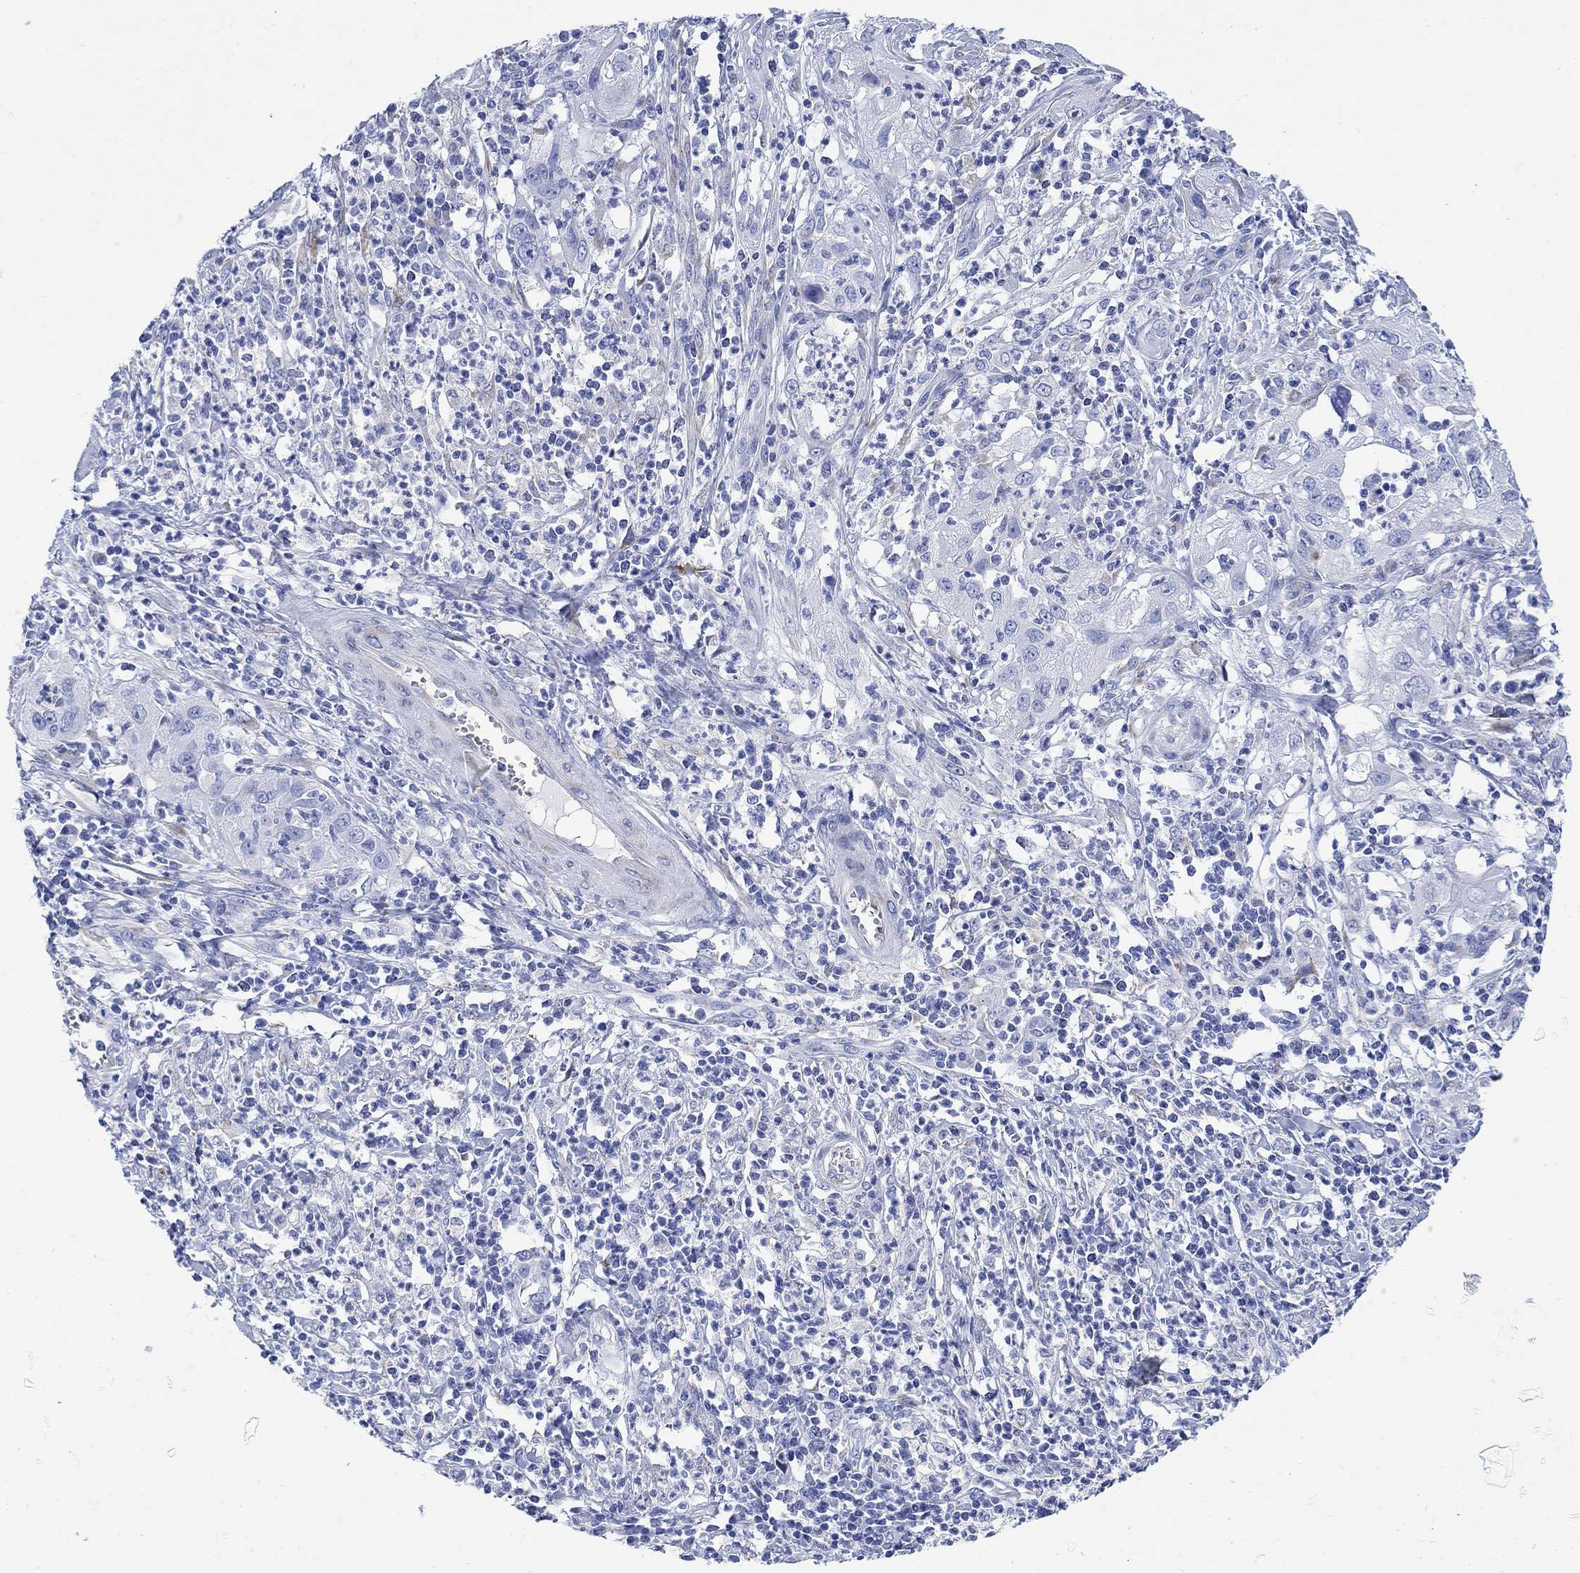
{"staining": {"intensity": "negative", "quantity": "none", "location": "none"}, "tissue": "cervical cancer", "cell_type": "Tumor cells", "image_type": "cancer", "snomed": [{"axis": "morphology", "description": "Squamous cell carcinoma, NOS"}, {"axis": "topography", "description": "Cervix"}], "caption": "This photomicrograph is of cervical cancer stained with immunohistochemistry (IHC) to label a protein in brown with the nuclei are counter-stained blue. There is no staining in tumor cells.", "gene": "MYL1", "patient": {"sex": "female", "age": 32}}